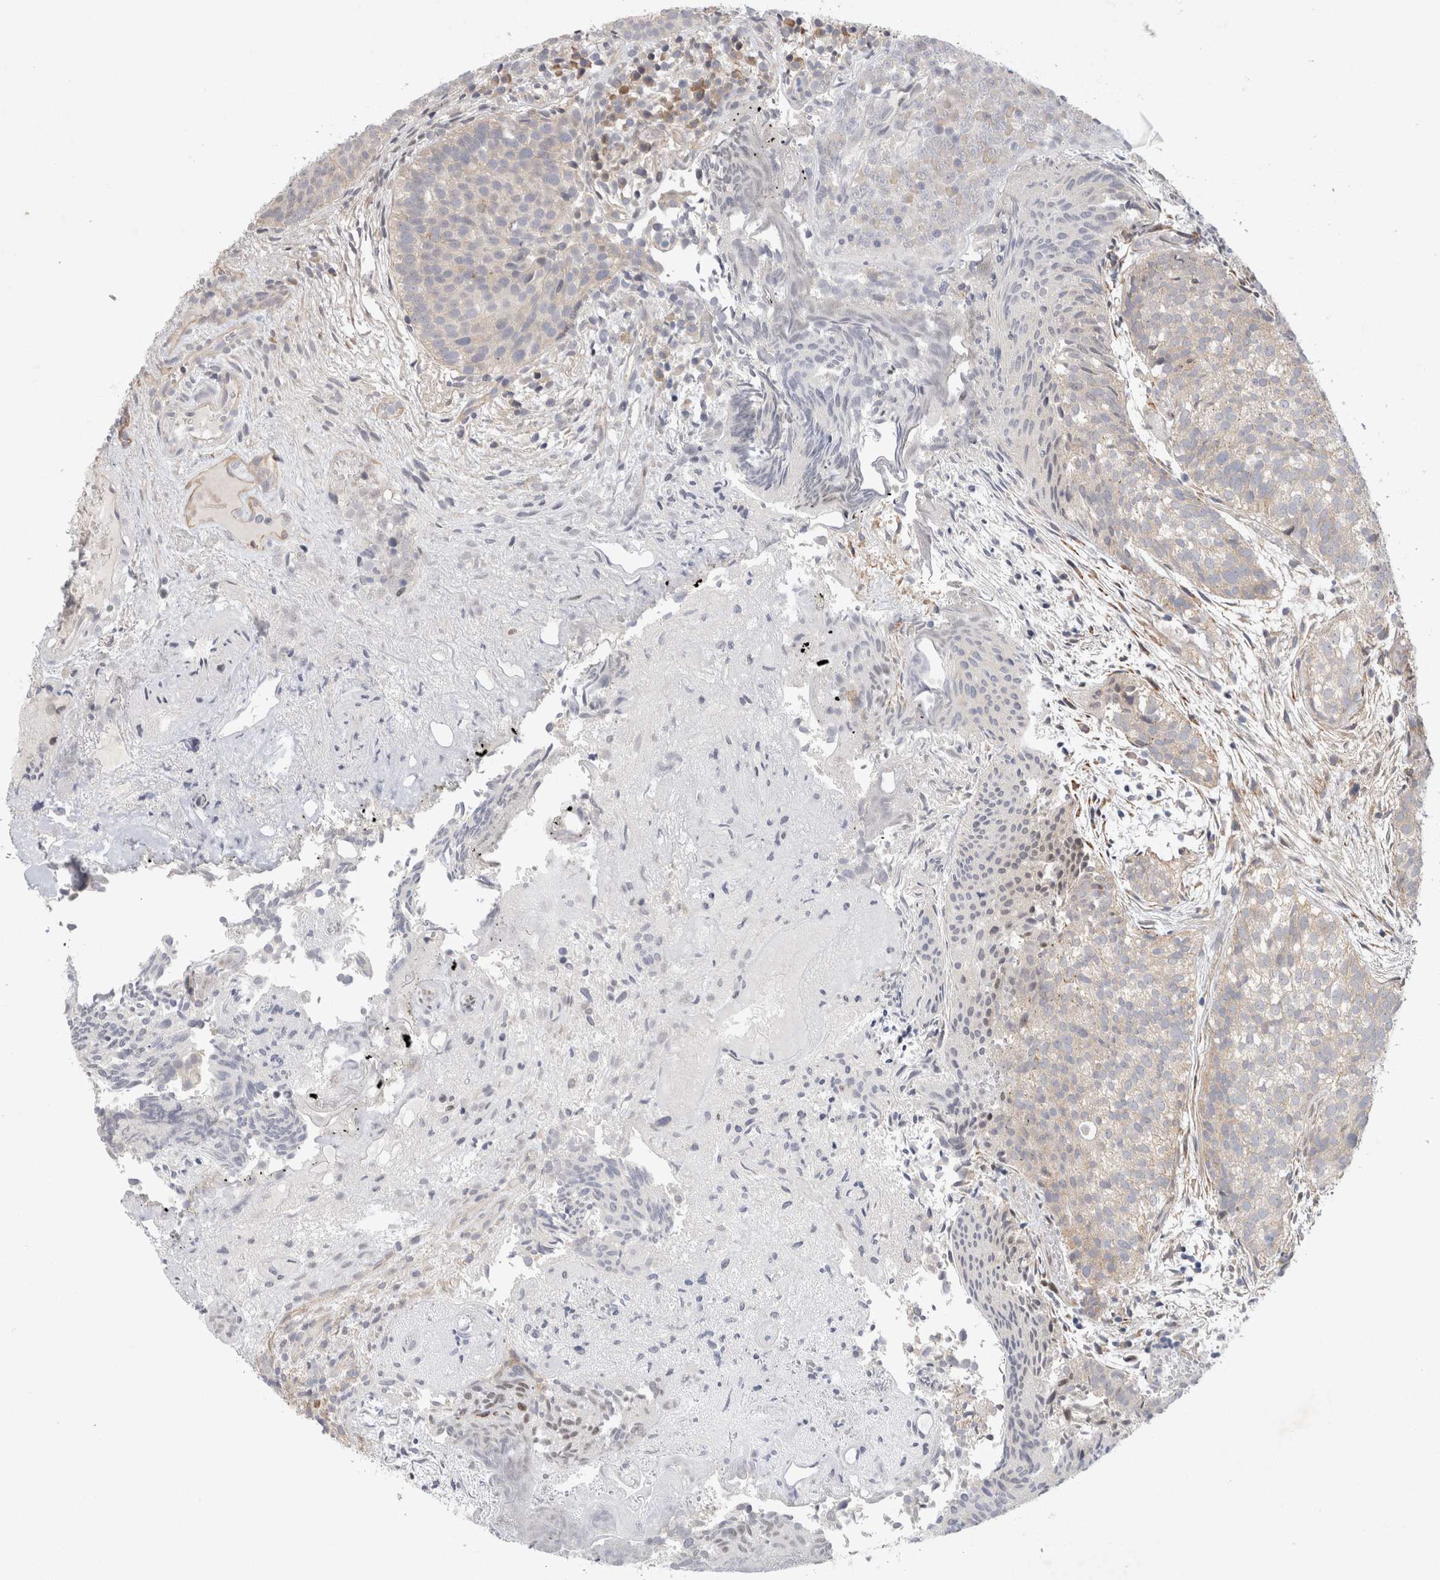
{"staining": {"intensity": "negative", "quantity": "none", "location": "none"}, "tissue": "urothelial cancer", "cell_type": "Tumor cells", "image_type": "cancer", "snomed": [{"axis": "morphology", "description": "Urothelial carcinoma, Low grade"}, {"axis": "topography", "description": "Urinary bladder"}], "caption": "Urothelial cancer was stained to show a protein in brown. There is no significant expression in tumor cells.", "gene": "TCF4", "patient": {"sex": "male", "age": 86}}